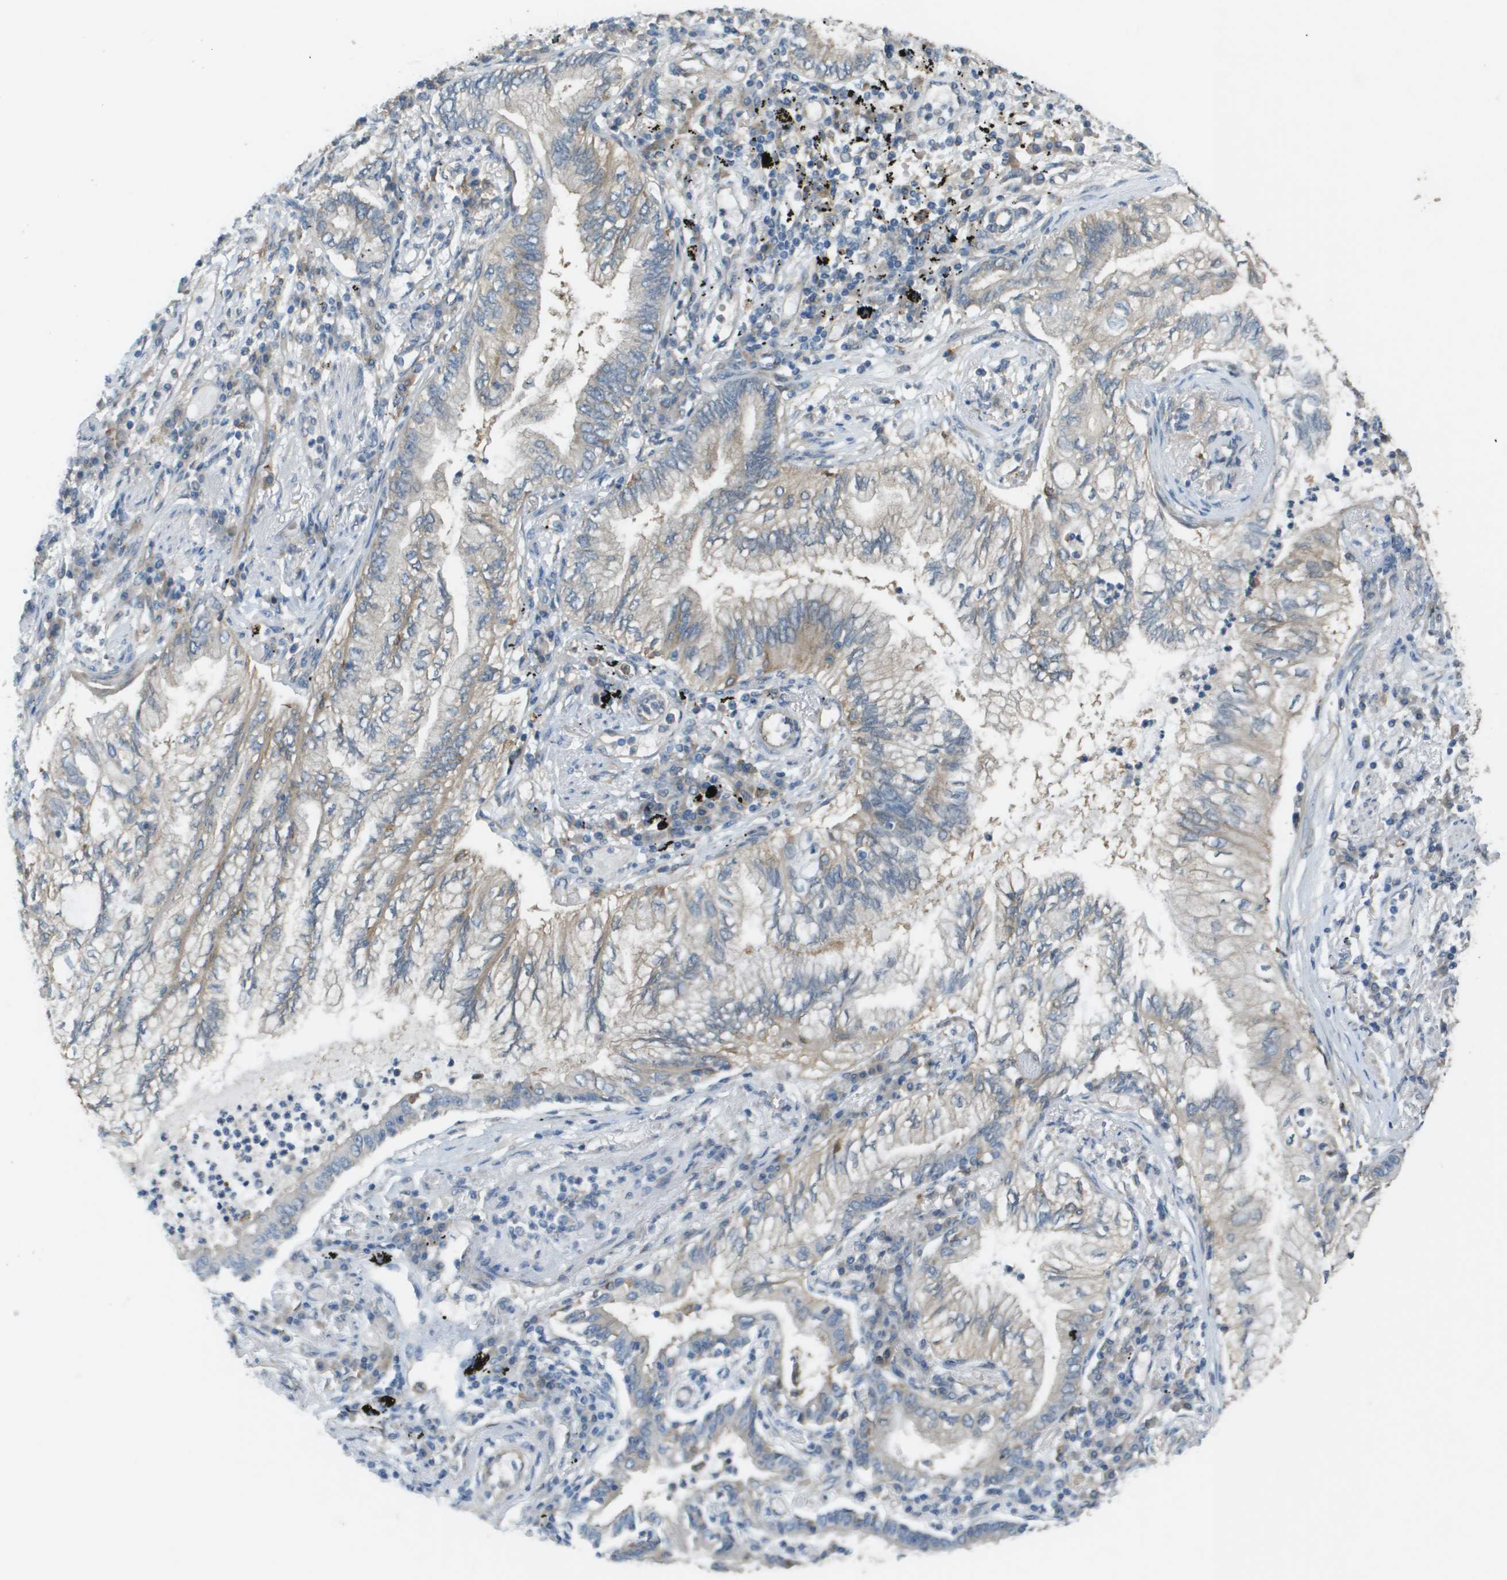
{"staining": {"intensity": "weak", "quantity": "<25%", "location": "cytoplasmic/membranous"}, "tissue": "lung cancer", "cell_type": "Tumor cells", "image_type": "cancer", "snomed": [{"axis": "morphology", "description": "Normal tissue, NOS"}, {"axis": "morphology", "description": "Adenocarcinoma, NOS"}, {"axis": "topography", "description": "Bronchus"}, {"axis": "topography", "description": "Lung"}], "caption": "The histopathology image reveals no staining of tumor cells in lung adenocarcinoma.", "gene": "CORO1B", "patient": {"sex": "female", "age": 70}}